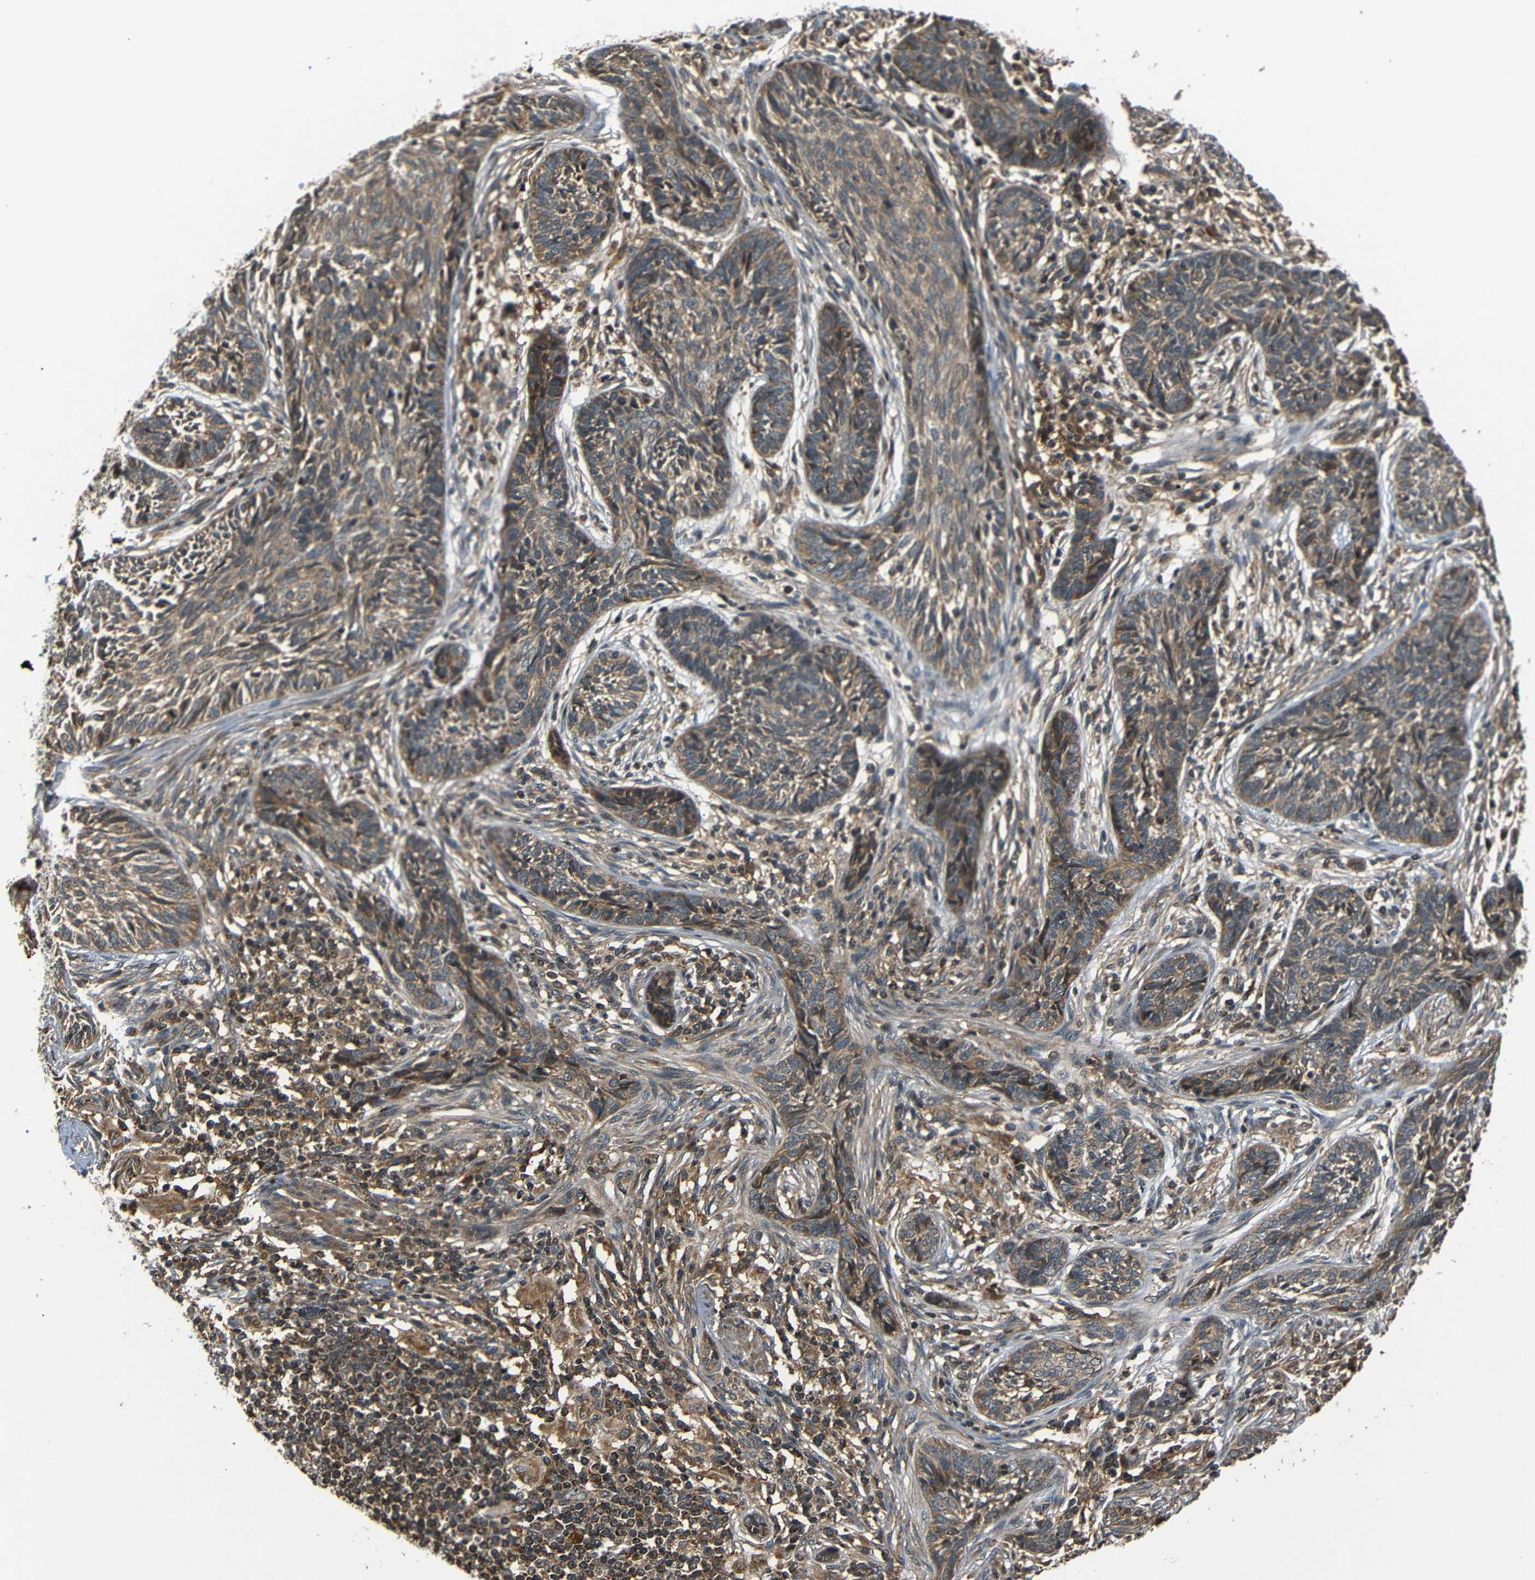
{"staining": {"intensity": "moderate", "quantity": ">75%", "location": "cytoplasmic/membranous"}, "tissue": "skin cancer", "cell_type": "Tumor cells", "image_type": "cancer", "snomed": [{"axis": "morphology", "description": "Papilloma, NOS"}, {"axis": "morphology", "description": "Basal cell carcinoma"}, {"axis": "topography", "description": "Skin"}], "caption": "High-magnification brightfield microscopy of skin papilloma stained with DAB (brown) and counterstained with hematoxylin (blue). tumor cells exhibit moderate cytoplasmic/membranous staining is identified in about>75% of cells.", "gene": "TANK", "patient": {"sex": "male", "age": 87}}